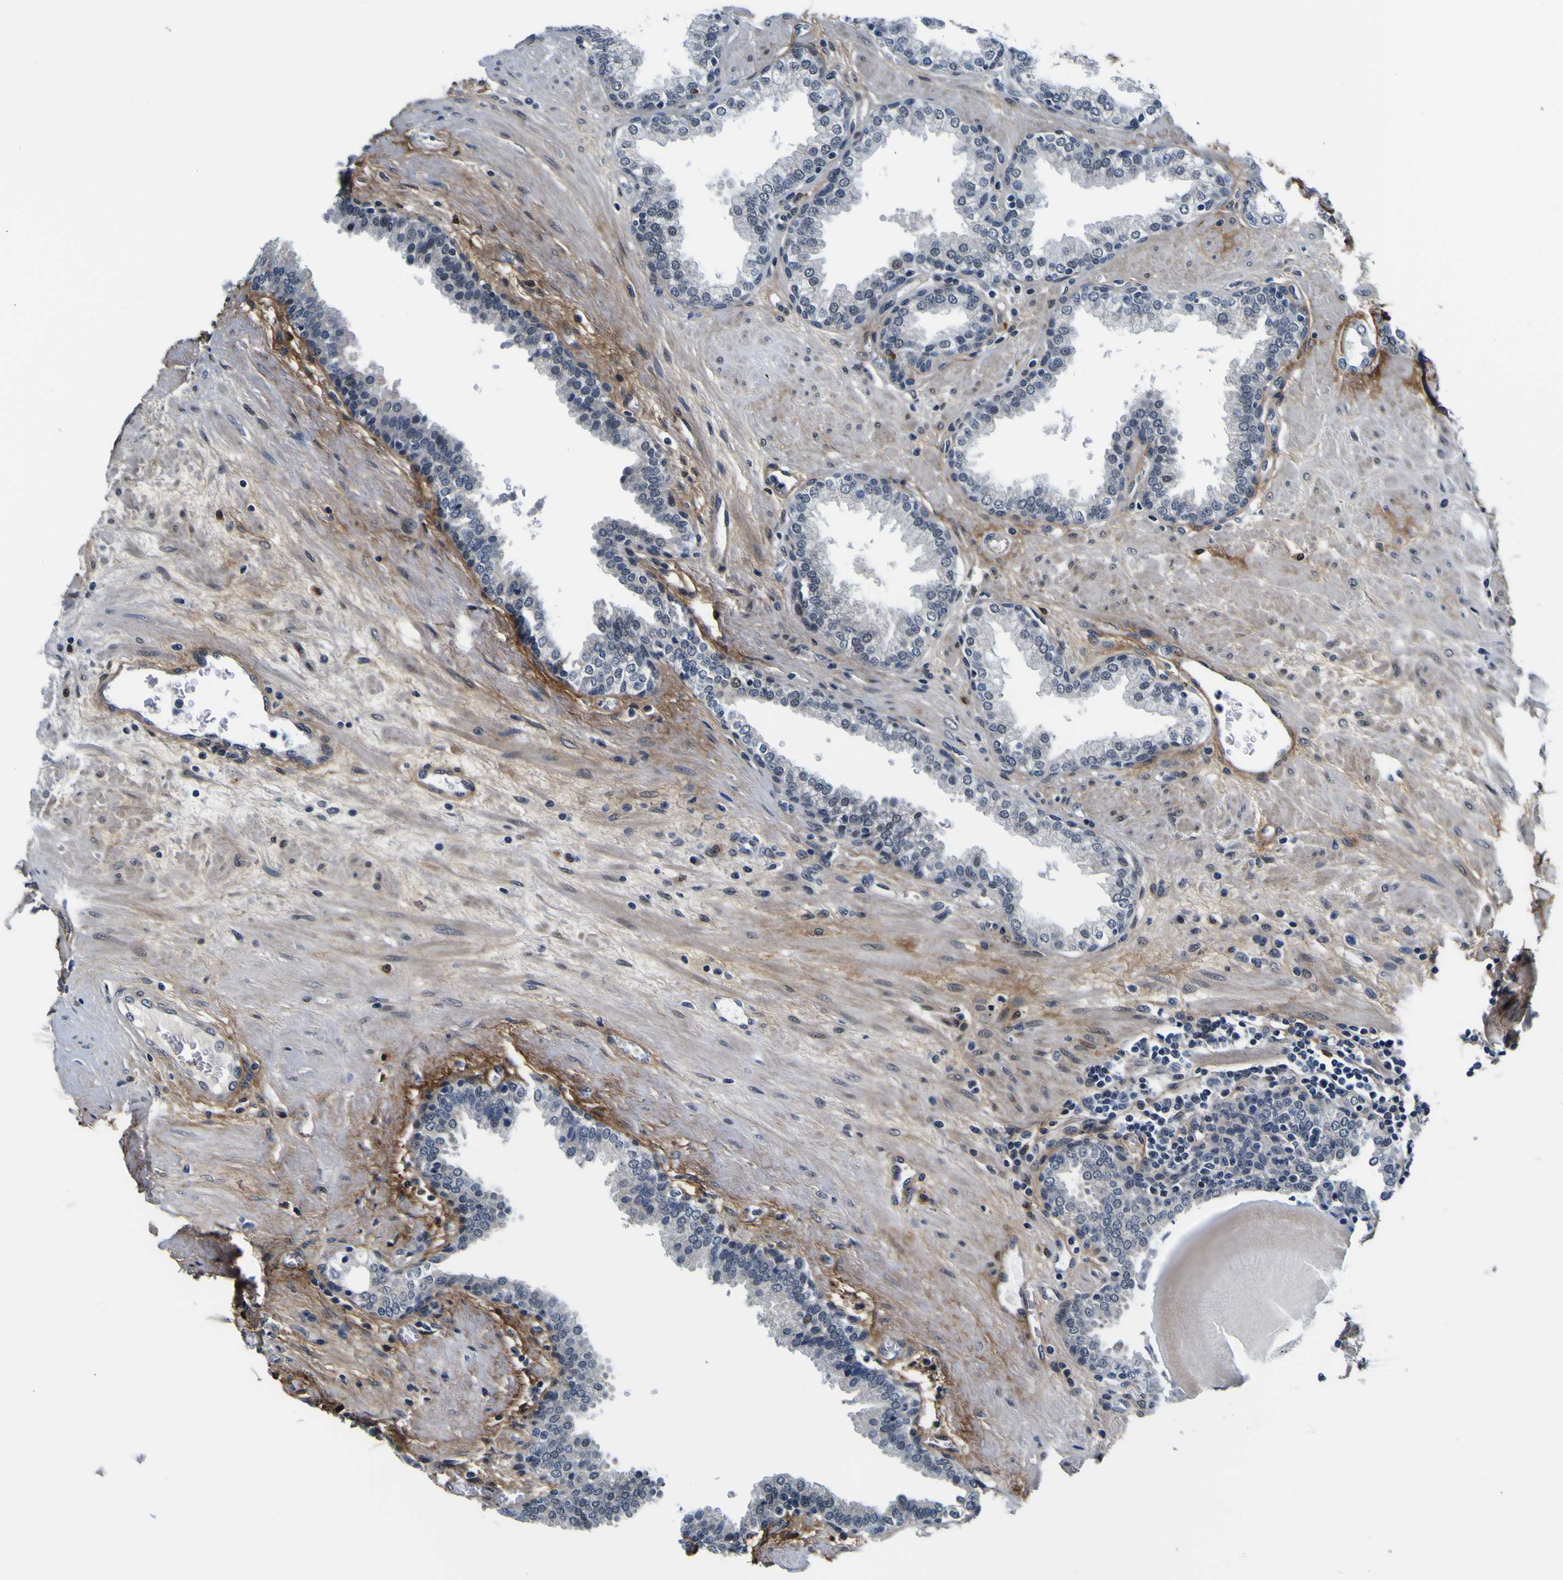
{"staining": {"intensity": "negative", "quantity": "none", "location": "none"}, "tissue": "prostate", "cell_type": "Glandular cells", "image_type": "normal", "snomed": [{"axis": "morphology", "description": "Normal tissue, NOS"}, {"axis": "topography", "description": "Prostate"}], "caption": "Immunohistochemistry (IHC) of benign human prostate demonstrates no positivity in glandular cells. (DAB immunohistochemistry visualized using brightfield microscopy, high magnification).", "gene": "POSTN", "patient": {"sex": "male", "age": 51}}